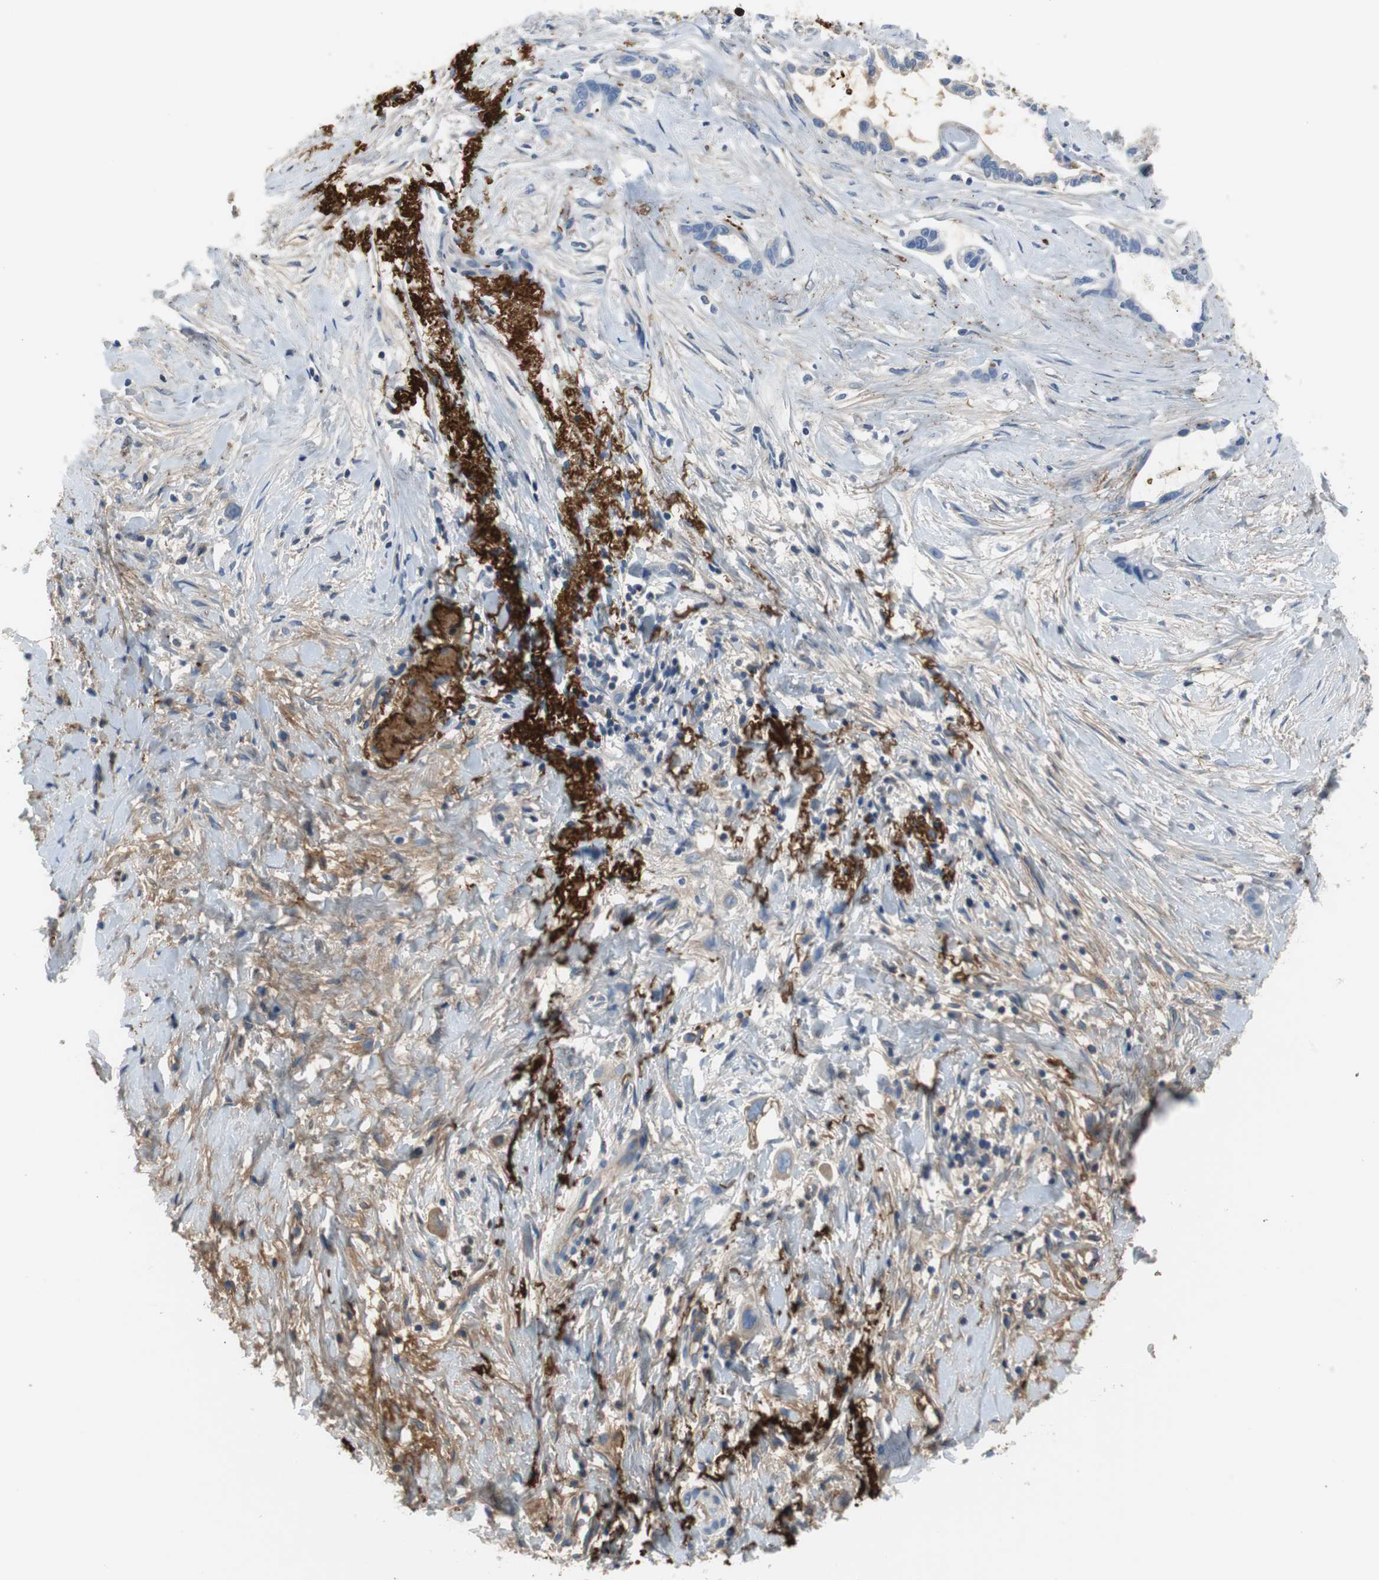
{"staining": {"intensity": "weak", "quantity": "<25%", "location": "cytoplasmic/membranous"}, "tissue": "liver cancer", "cell_type": "Tumor cells", "image_type": "cancer", "snomed": [{"axis": "morphology", "description": "Cholangiocarcinoma"}, {"axis": "topography", "description": "Liver"}], "caption": "A photomicrograph of liver cholangiocarcinoma stained for a protein reveals no brown staining in tumor cells.", "gene": "APCS", "patient": {"sex": "female", "age": 65}}